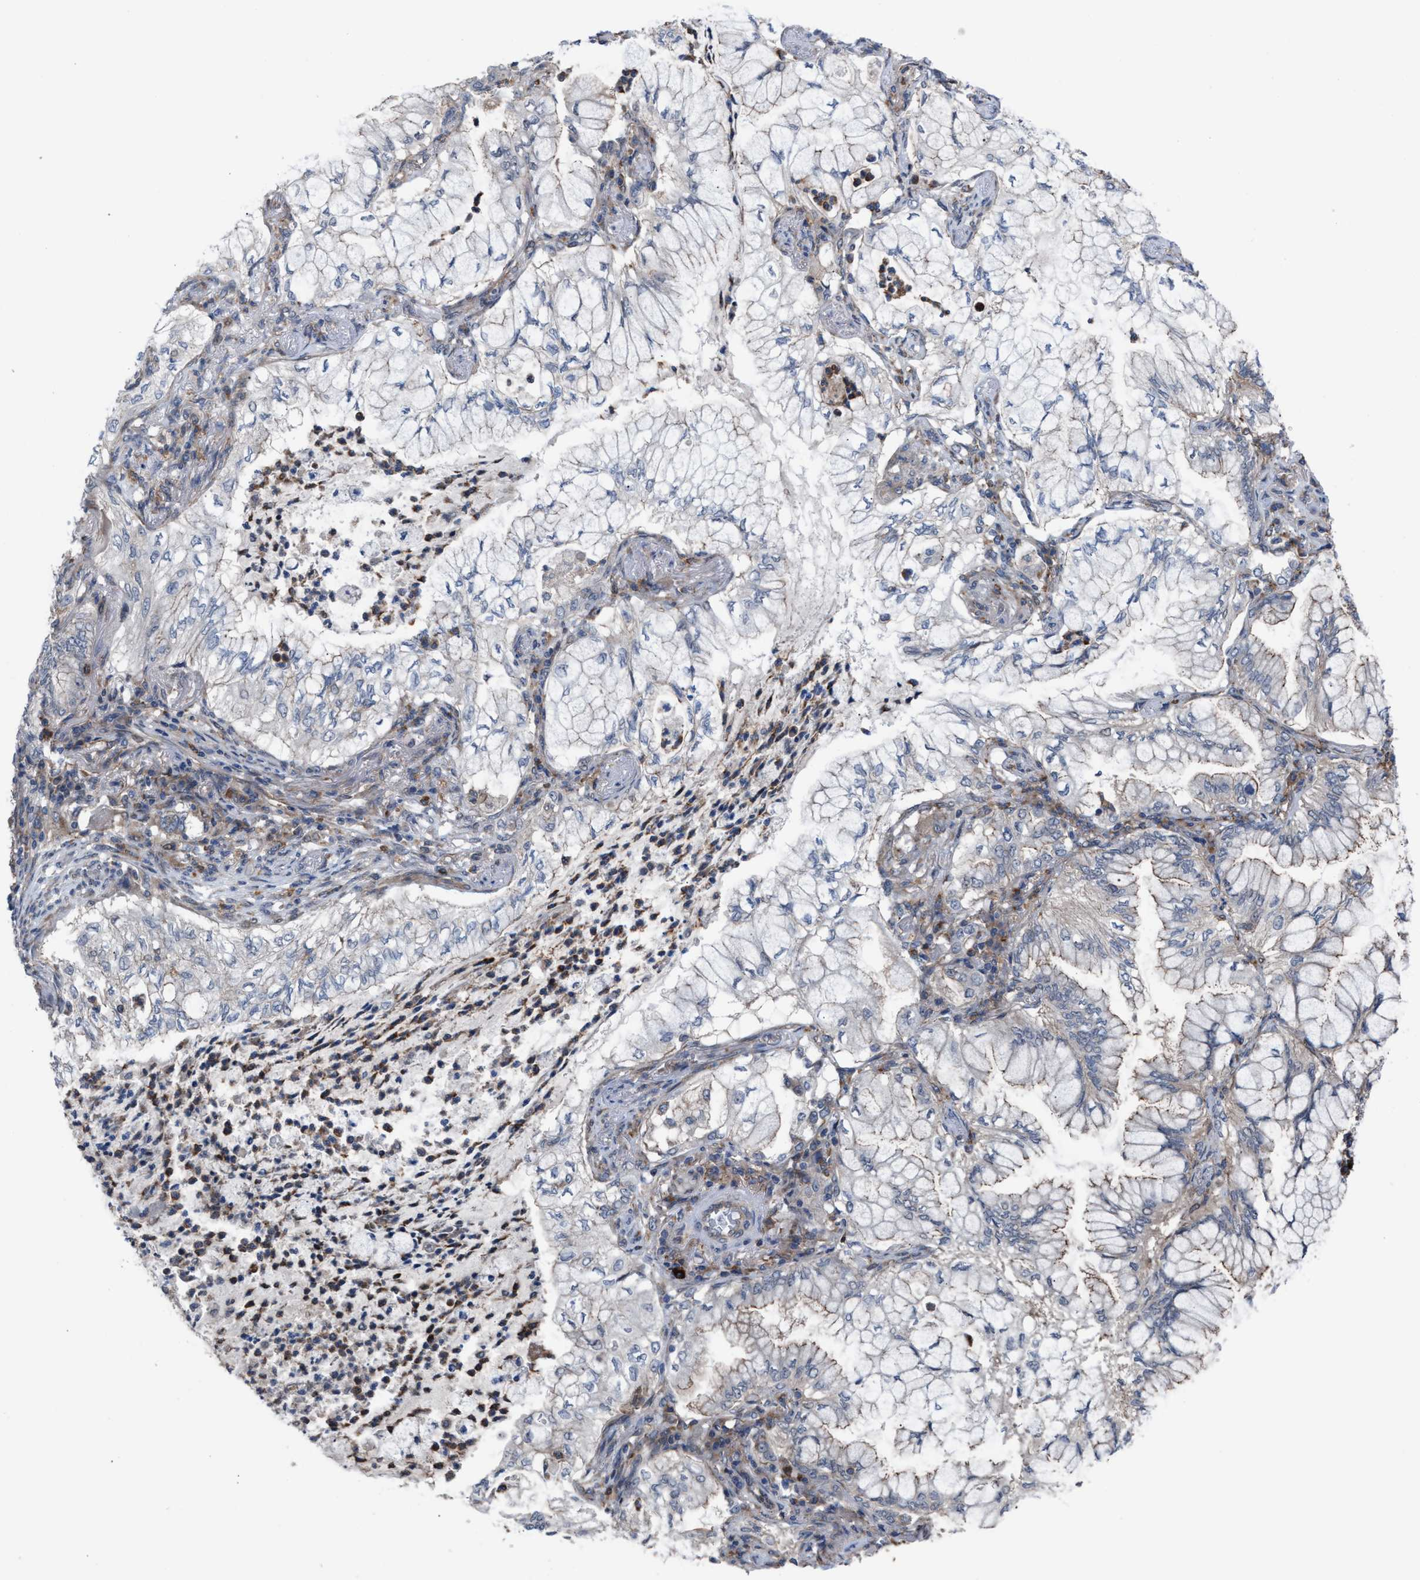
{"staining": {"intensity": "weak", "quantity": "<25%", "location": "cytoplasmic/membranous"}, "tissue": "lung cancer", "cell_type": "Tumor cells", "image_type": "cancer", "snomed": [{"axis": "morphology", "description": "Adenocarcinoma, NOS"}, {"axis": "topography", "description": "Lung"}], "caption": "Tumor cells show no significant positivity in lung cancer (adenocarcinoma).", "gene": "TP53BP2", "patient": {"sex": "female", "age": 70}}